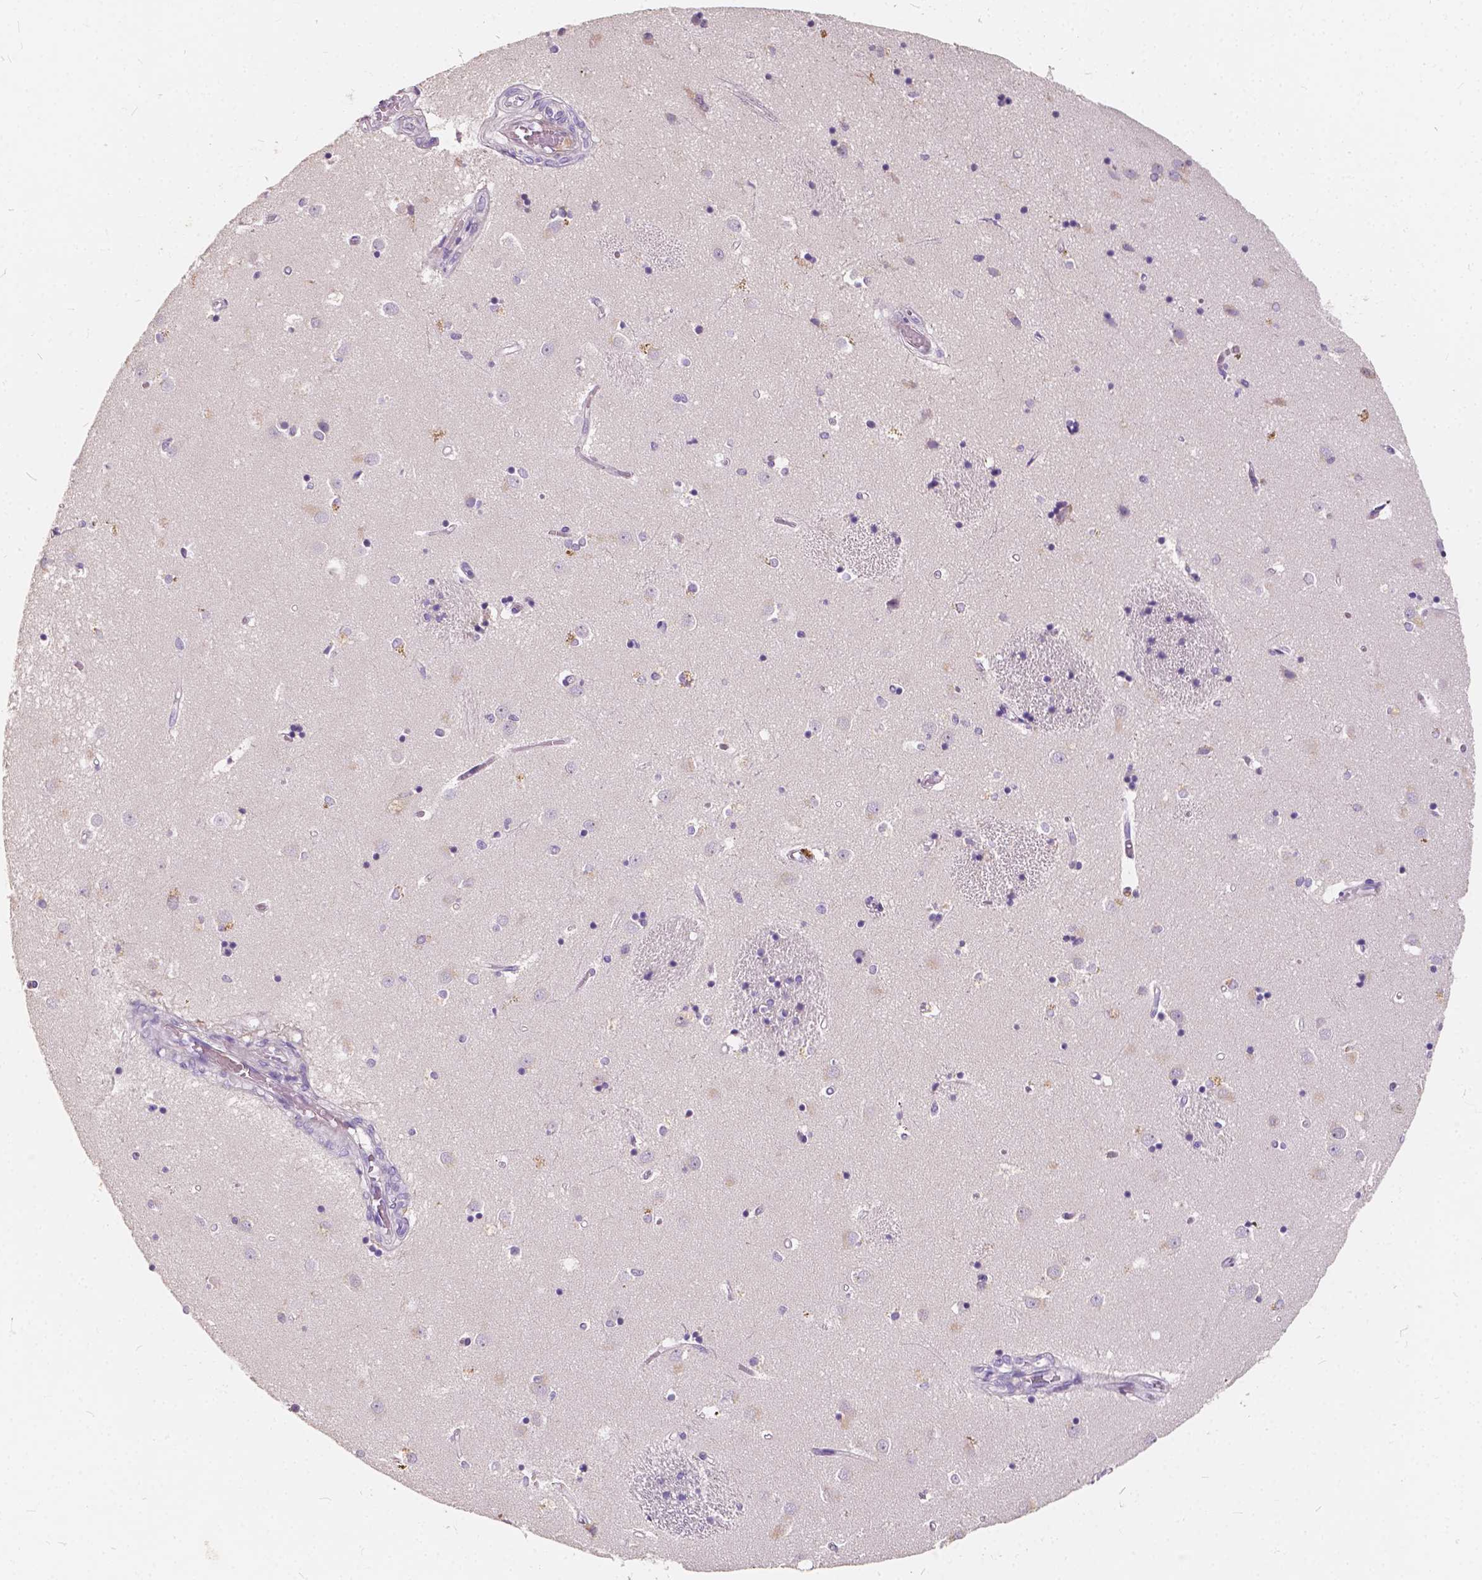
{"staining": {"intensity": "negative", "quantity": "none", "location": "none"}, "tissue": "caudate", "cell_type": "Glial cells", "image_type": "normal", "snomed": [{"axis": "morphology", "description": "Normal tissue, NOS"}, {"axis": "topography", "description": "Lateral ventricle wall"}], "caption": "Caudate was stained to show a protein in brown. There is no significant positivity in glial cells. (Brightfield microscopy of DAB (3,3'-diaminobenzidine) immunohistochemistry at high magnification).", "gene": "SLC7A8", "patient": {"sex": "male", "age": 54}}